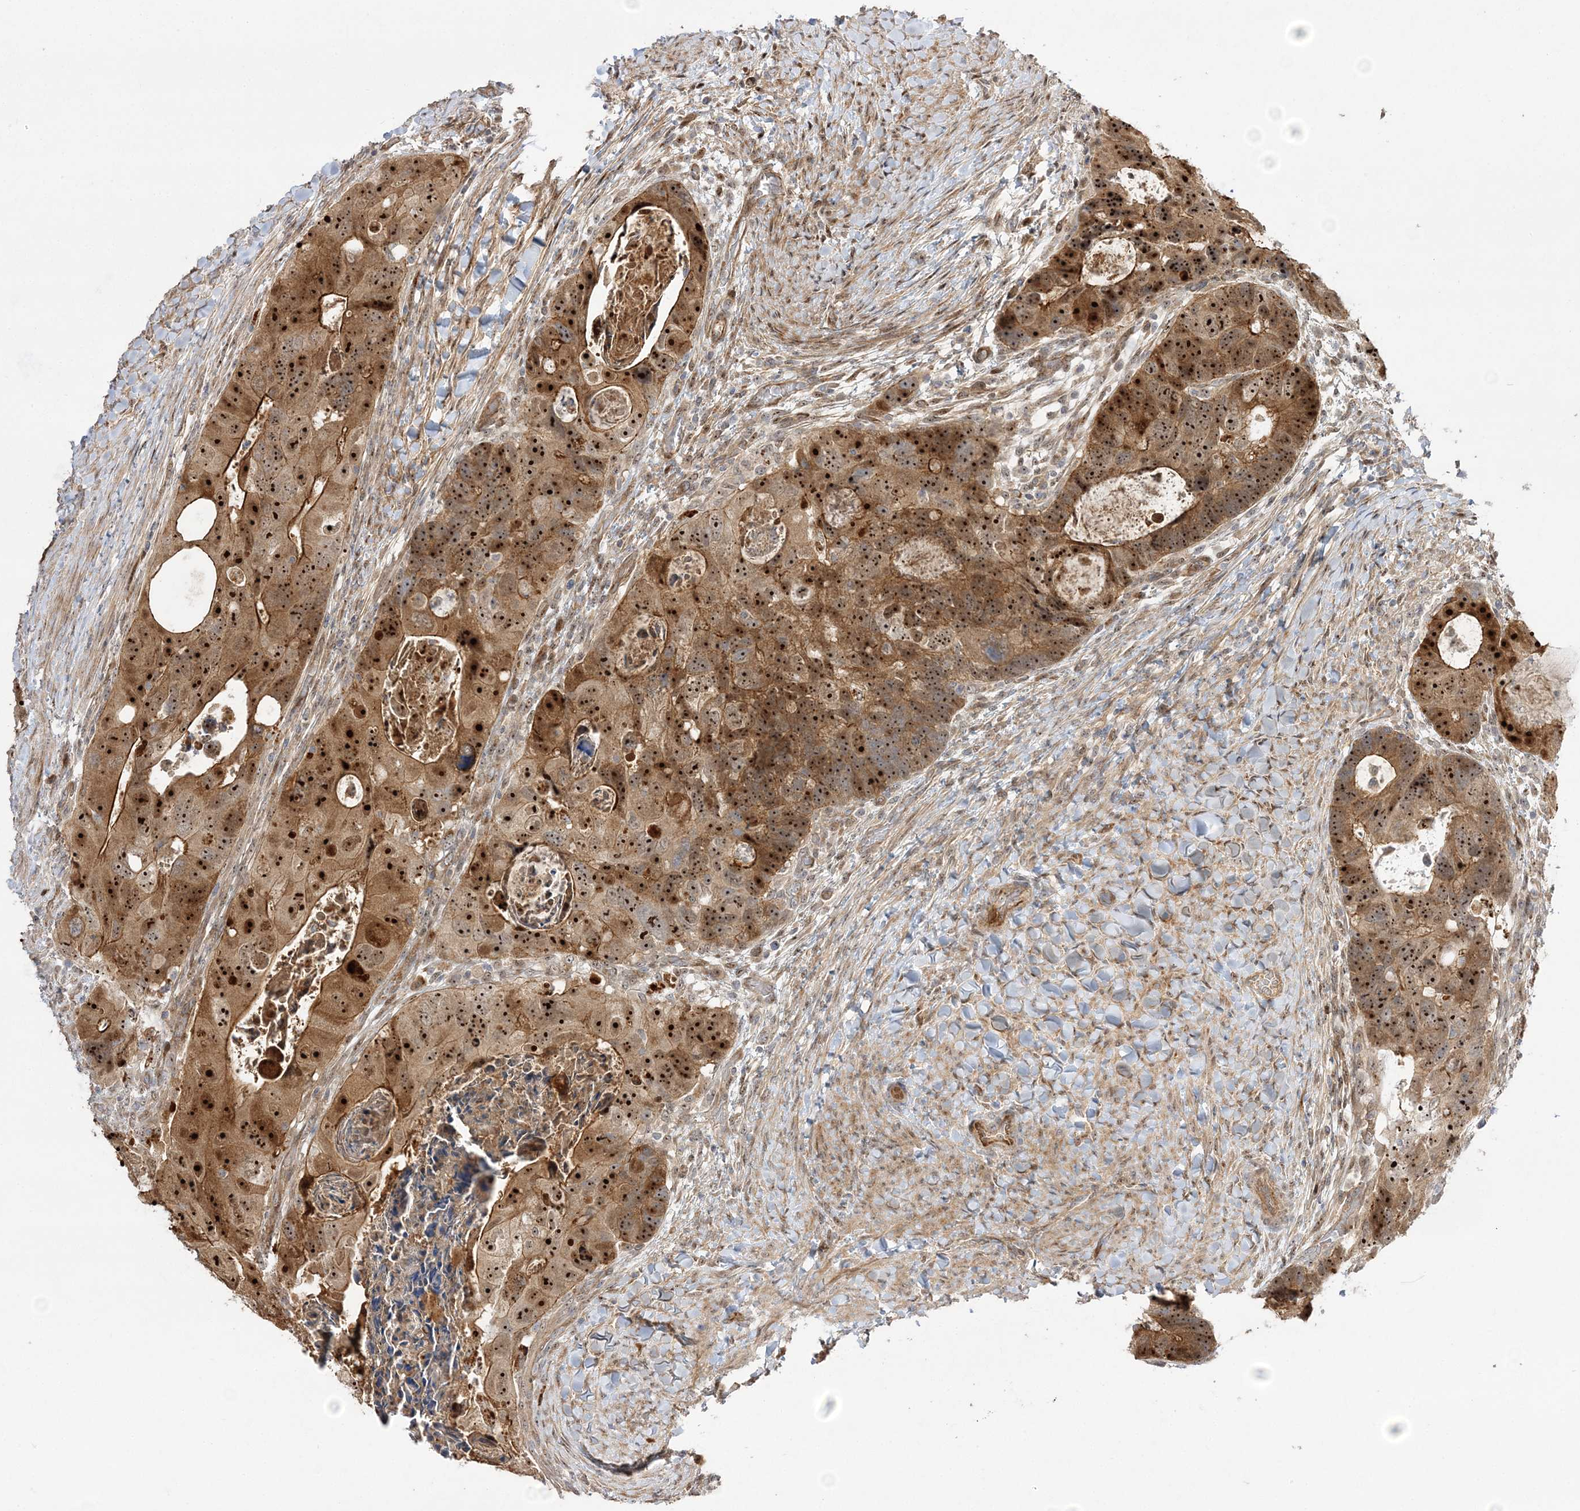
{"staining": {"intensity": "strong", "quantity": ">75%", "location": "cytoplasmic/membranous,nuclear"}, "tissue": "colorectal cancer", "cell_type": "Tumor cells", "image_type": "cancer", "snomed": [{"axis": "morphology", "description": "Adenocarcinoma, NOS"}, {"axis": "topography", "description": "Rectum"}], "caption": "IHC photomicrograph of human adenocarcinoma (colorectal) stained for a protein (brown), which reveals high levels of strong cytoplasmic/membranous and nuclear staining in approximately >75% of tumor cells.", "gene": "NPM3", "patient": {"sex": "male", "age": 59}}